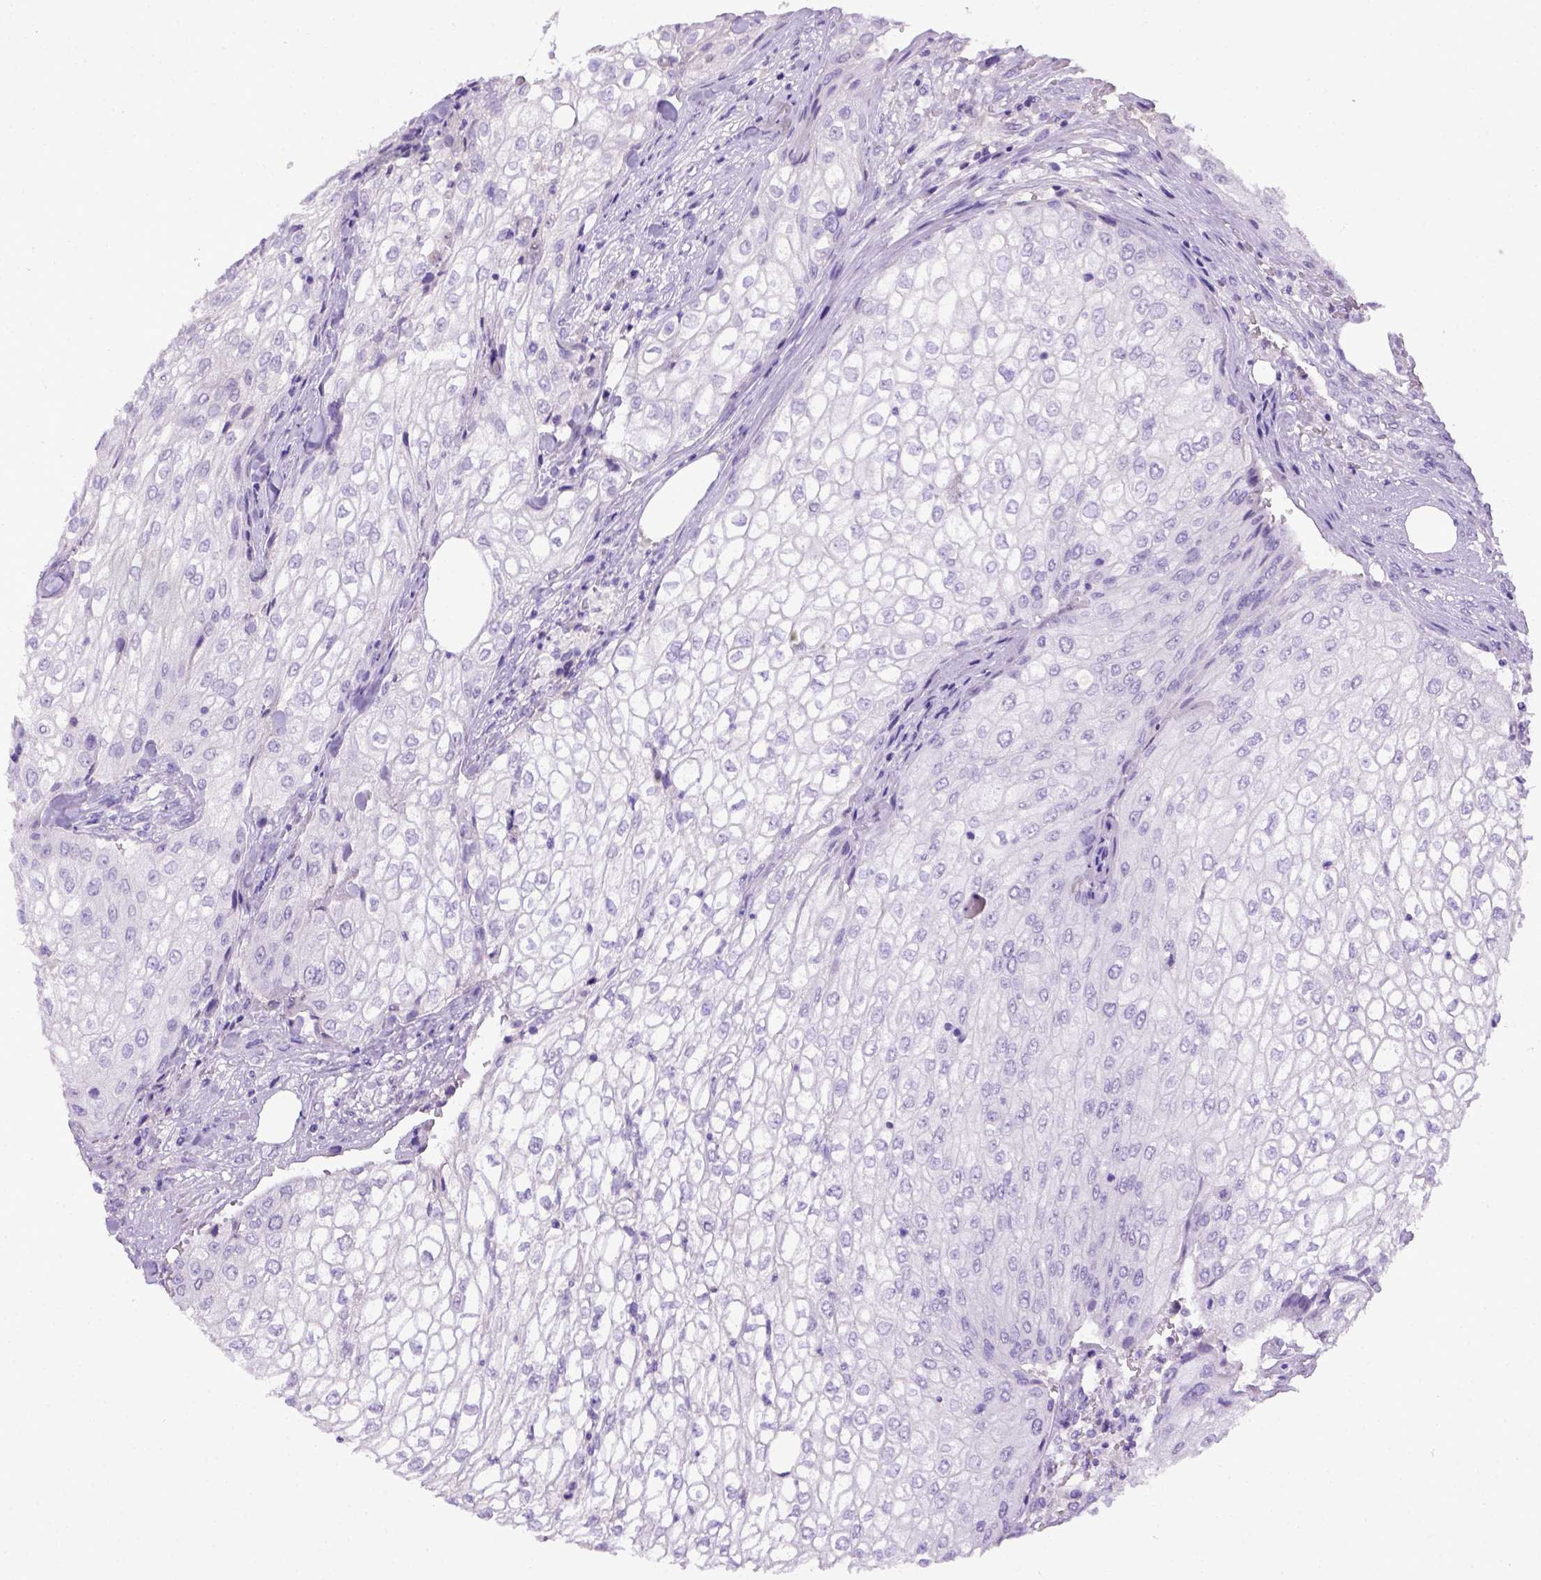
{"staining": {"intensity": "negative", "quantity": "none", "location": "none"}, "tissue": "urothelial cancer", "cell_type": "Tumor cells", "image_type": "cancer", "snomed": [{"axis": "morphology", "description": "Urothelial carcinoma, High grade"}, {"axis": "topography", "description": "Urinary bladder"}], "caption": "Tumor cells are negative for brown protein staining in urothelial carcinoma (high-grade).", "gene": "ITIH4", "patient": {"sex": "male", "age": 62}}